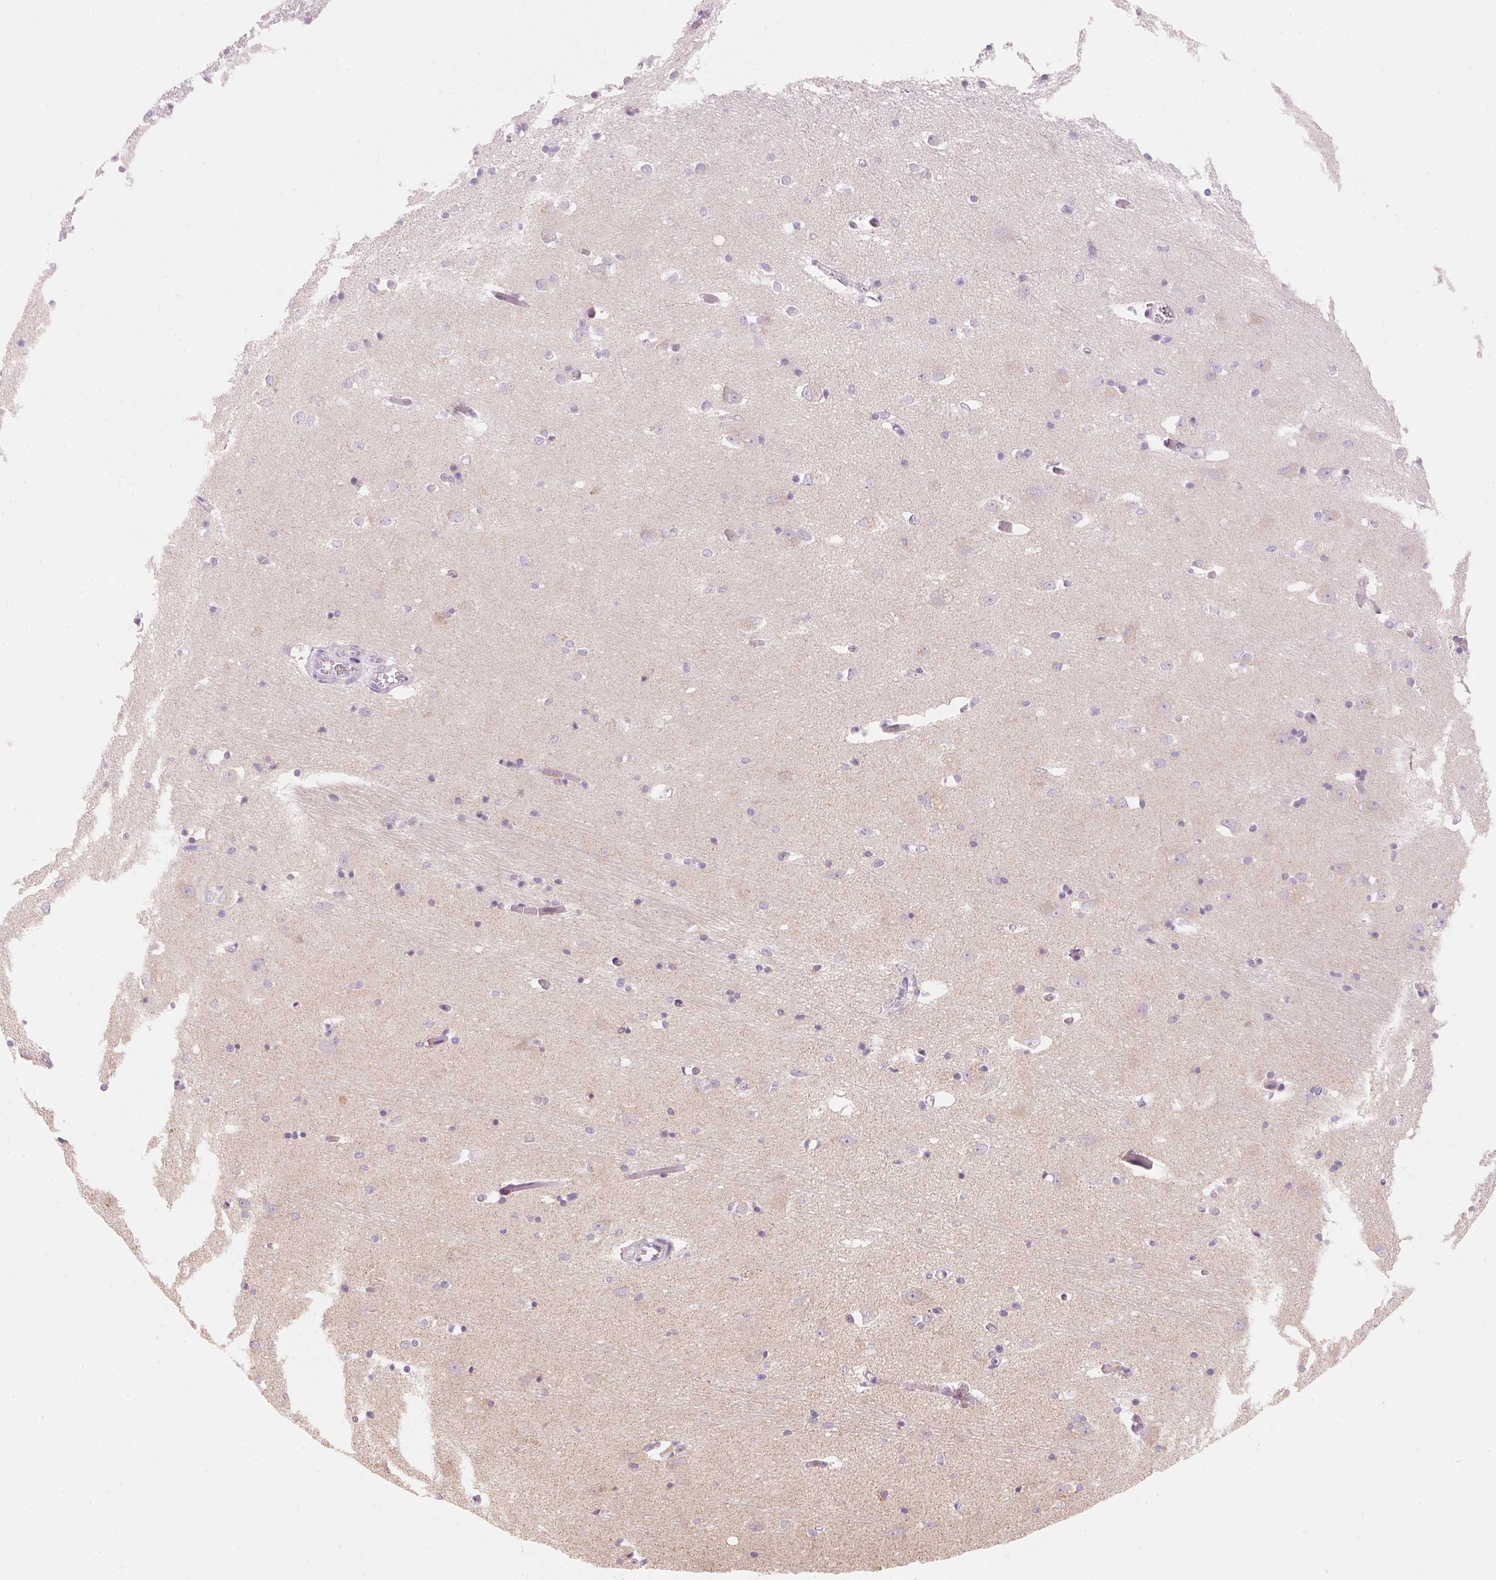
{"staining": {"intensity": "negative", "quantity": "none", "location": "none"}, "tissue": "caudate", "cell_type": "Glial cells", "image_type": "normal", "snomed": [{"axis": "morphology", "description": "Normal tissue, NOS"}, {"axis": "topography", "description": "Lateral ventricle wall"}, {"axis": "topography", "description": "Hippocampus"}], "caption": "Glial cells show no significant protein staining in normal caudate. The staining was performed using DAB to visualize the protein expression in brown, while the nuclei were stained in blue with hematoxylin (Magnification: 20x).", "gene": "HOXB13", "patient": {"sex": "female", "age": 63}}